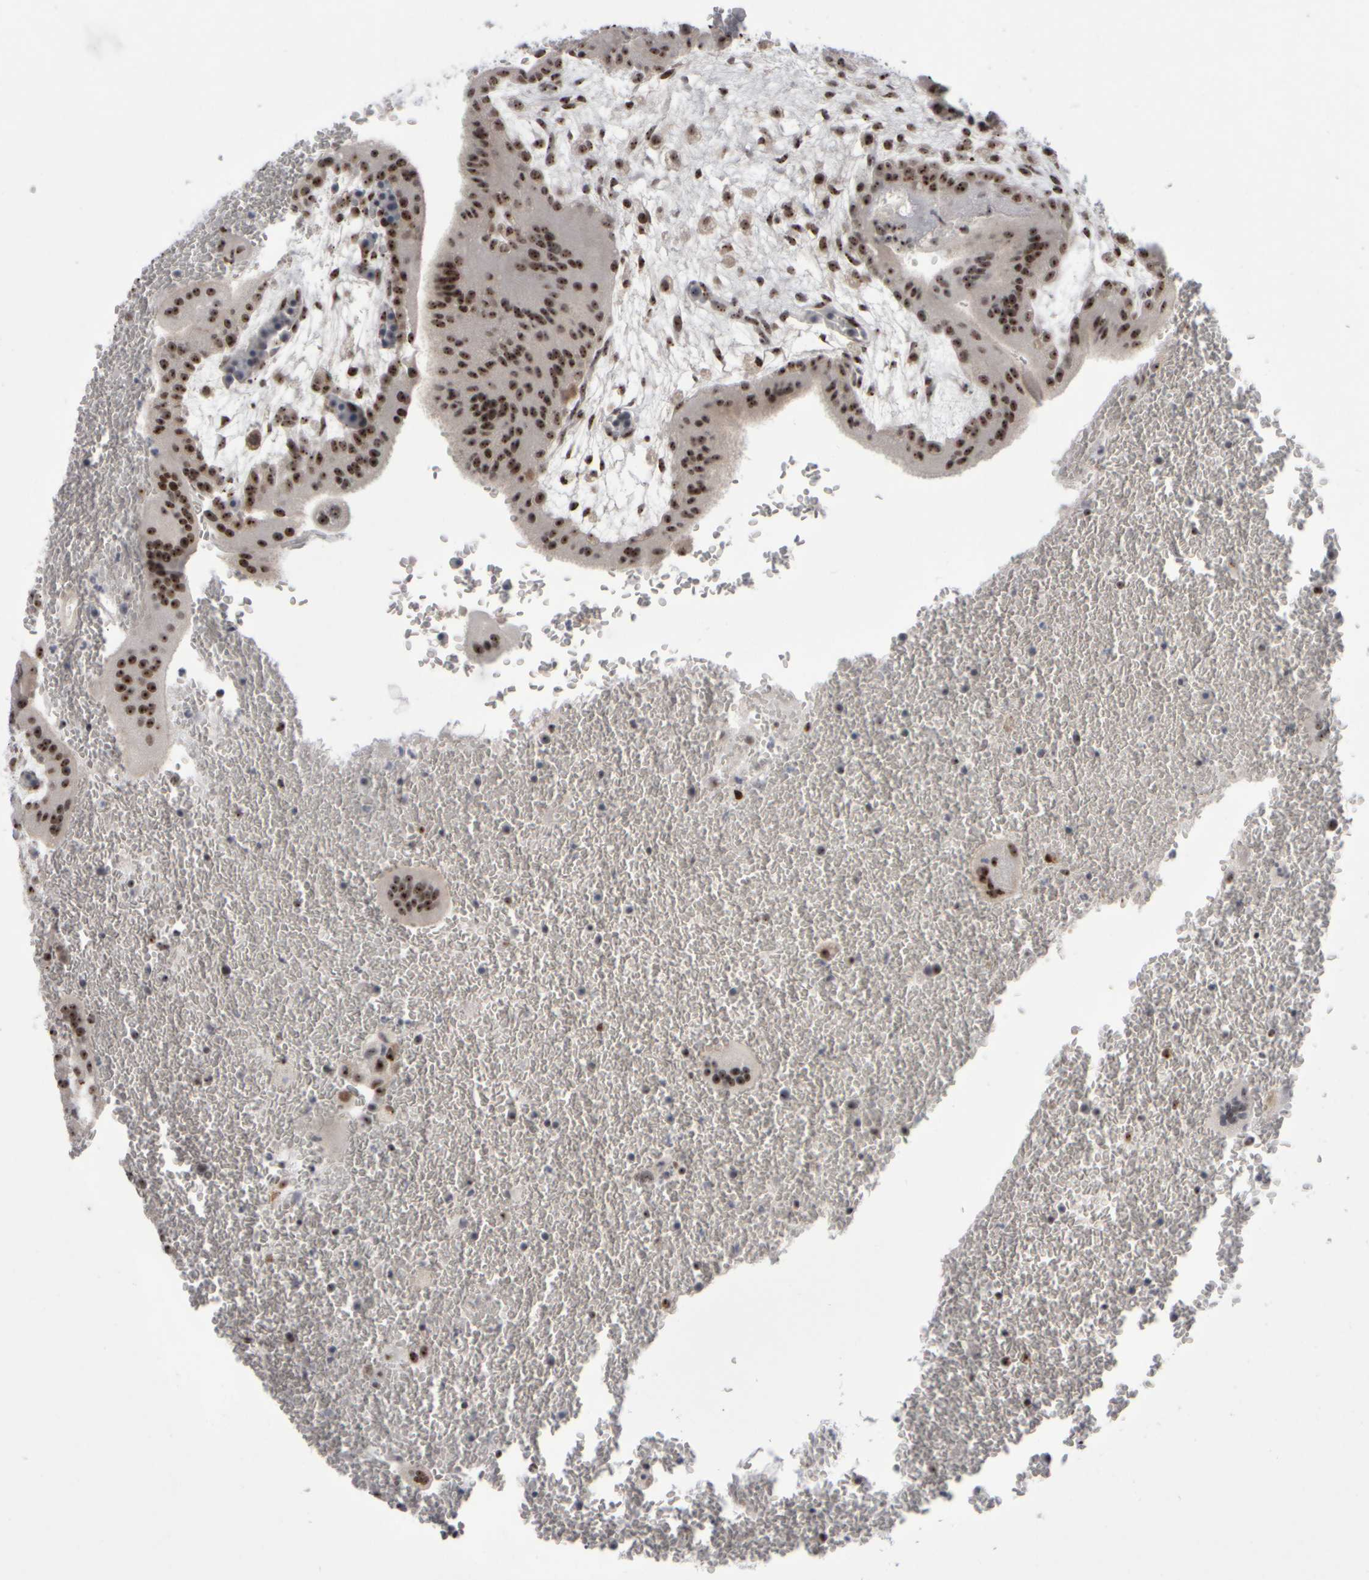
{"staining": {"intensity": "moderate", "quantity": ">75%", "location": "nuclear"}, "tissue": "placenta", "cell_type": "Trophoblastic cells", "image_type": "normal", "snomed": [{"axis": "morphology", "description": "Normal tissue, NOS"}, {"axis": "topography", "description": "Placenta"}], "caption": "Brown immunohistochemical staining in unremarkable placenta exhibits moderate nuclear positivity in approximately >75% of trophoblastic cells.", "gene": "SURF6", "patient": {"sex": "female", "age": 35}}